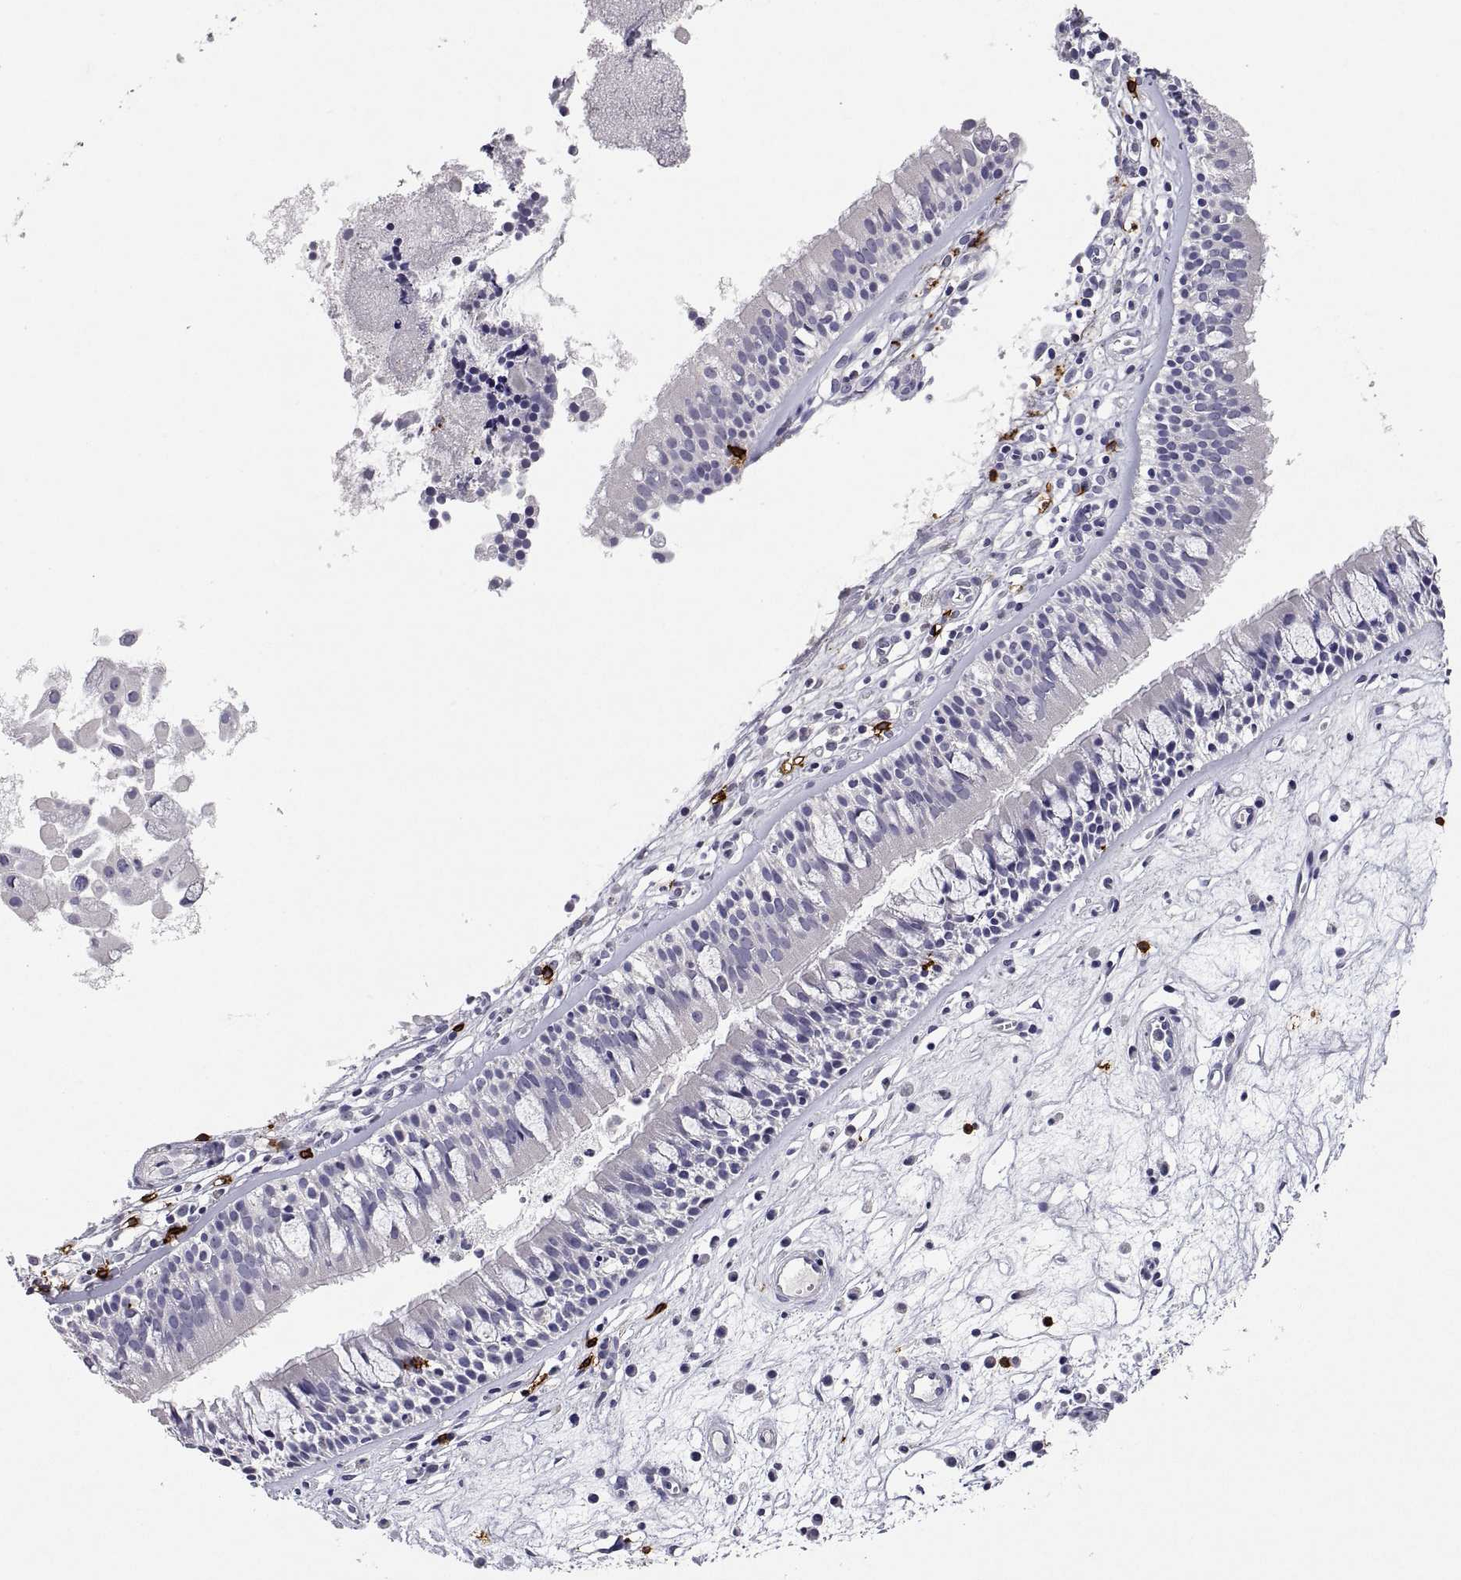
{"staining": {"intensity": "negative", "quantity": "none", "location": "none"}, "tissue": "nasopharynx", "cell_type": "Respiratory epithelial cells", "image_type": "normal", "snomed": [{"axis": "morphology", "description": "Normal tissue, NOS"}, {"axis": "topography", "description": "Nasopharynx"}], "caption": "Immunohistochemical staining of normal nasopharynx displays no significant staining in respiratory epithelial cells.", "gene": "MS4A1", "patient": {"sex": "female", "age": 68}}